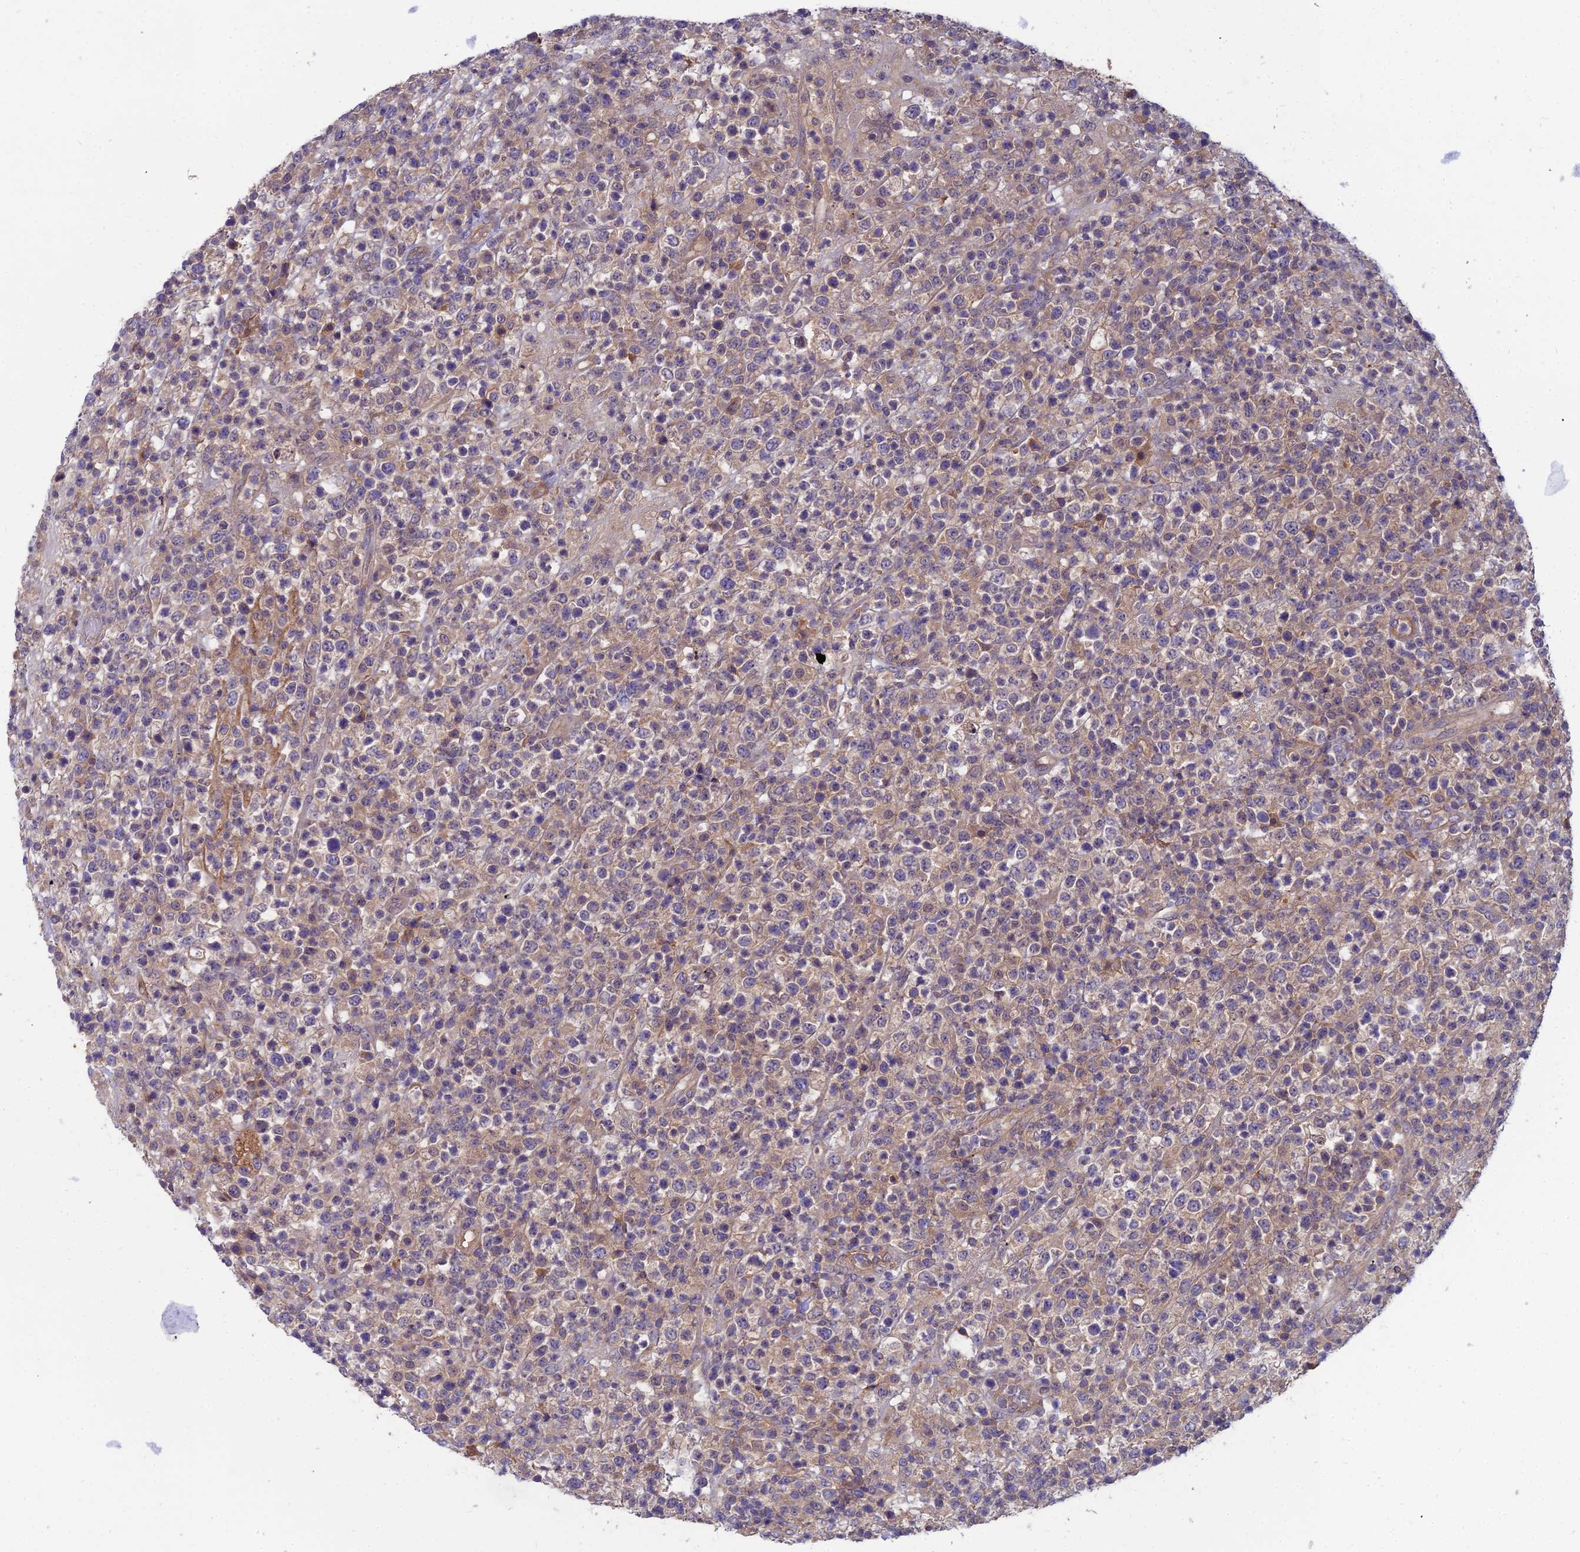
{"staining": {"intensity": "negative", "quantity": "none", "location": "none"}, "tissue": "lymphoma", "cell_type": "Tumor cells", "image_type": "cancer", "snomed": [{"axis": "morphology", "description": "Malignant lymphoma, non-Hodgkin's type, High grade"}, {"axis": "topography", "description": "Colon"}], "caption": "Immunohistochemistry (IHC) photomicrograph of neoplastic tissue: high-grade malignant lymphoma, non-Hodgkin's type stained with DAB (3,3'-diaminobenzidine) displays no significant protein expression in tumor cells.", "gene": "MVD", "patient": {"sex": "female", "age": 53}}